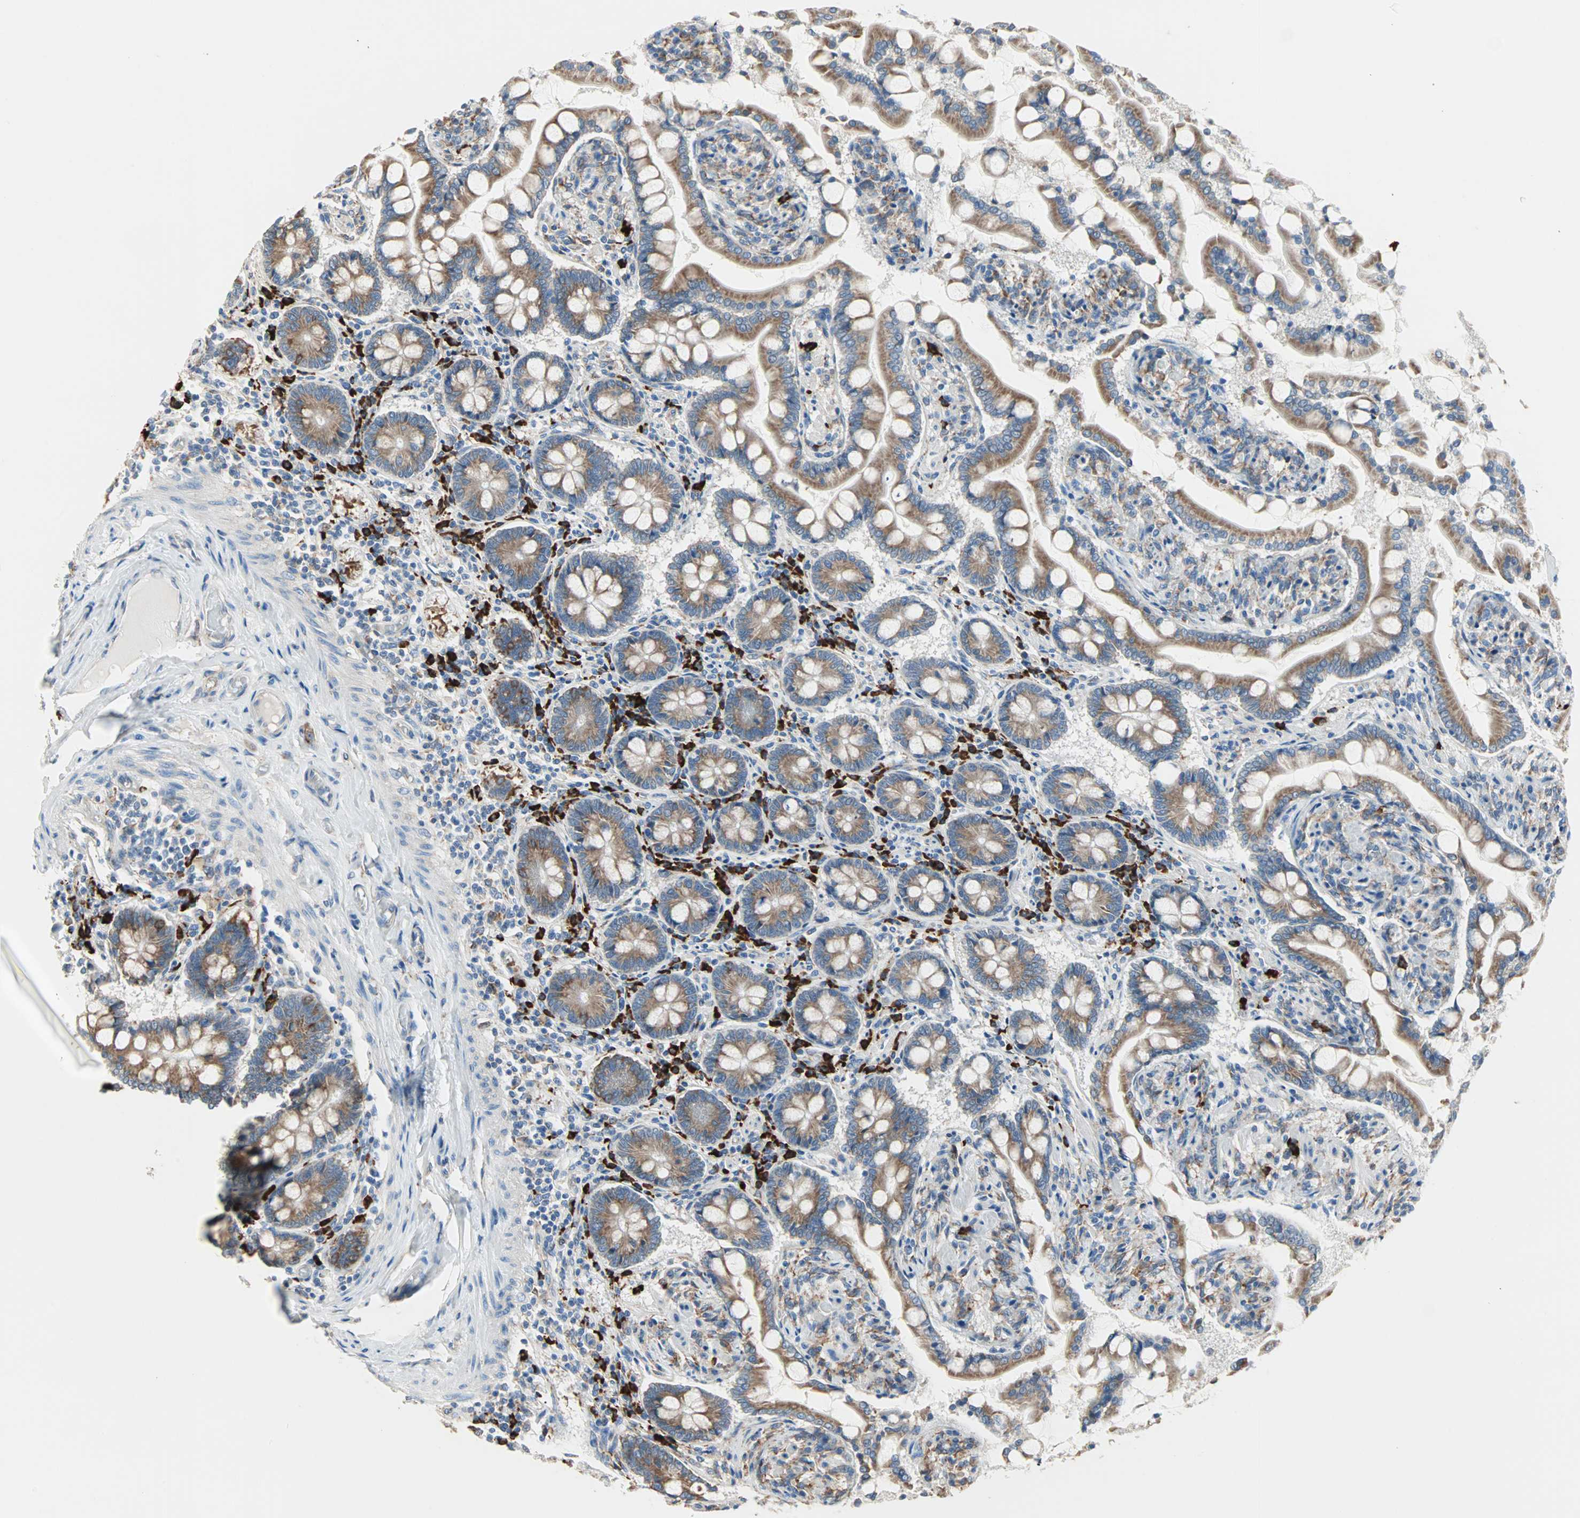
{"staining": {"intensity": "moderate", "quantity": ">75%", "location": "cytoplasmic/membranous"}, "tissue": "small intestine", "cell_type": "Glandular cells", "image_type": "normal", "snomed": [{"axis": "morphology", "description": "Normal tissue, NOS"}, {"axis": "topography", "description": "Small intestine"}], "caption": "Immunohistochemistry image of benign human small intestine stained for a protein (brown), which shows medium levels of moderate cytoplasmic/membranous expression in approximately >75% of glandular cells.", "gene": "PLCXD1", "patient": {"sex": "male", "age": 41}}